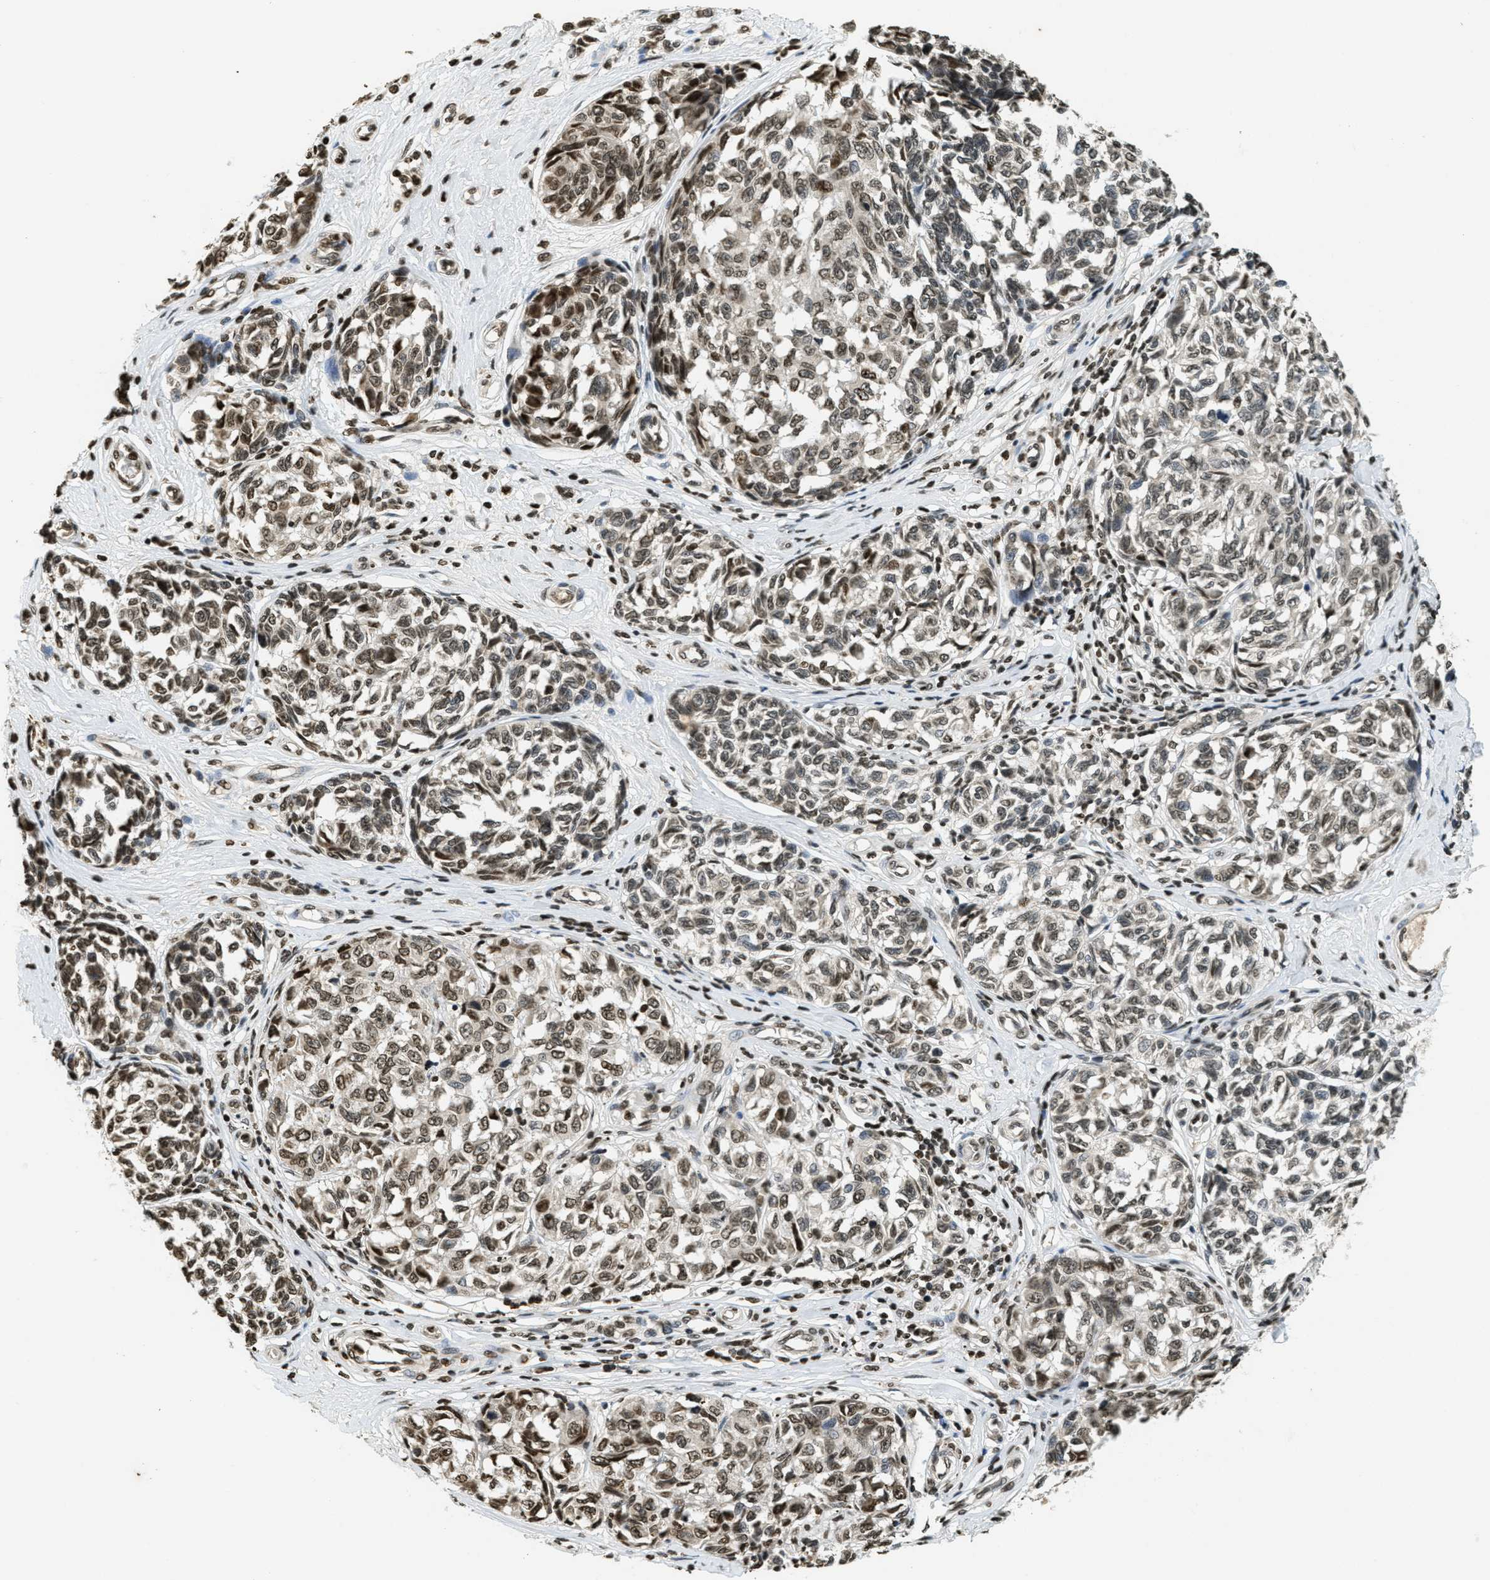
{"staining": {"intensity": "moderate", "quantity": ">75%", "location": "nuclear"}, "tissue": "melanoma", "cell_type": "Tumor cells", "image_type": "cancer", "snomed": [{"axis": "morphology", "description": "Malignant melanoma, NOS"}, {"axis": "topography", "description": "Skin"}], "caption": "High-magnification brightfield microscopy of melanoma stained with DAB (brown) and counterstained with hematoxylin (blue). tumor cells exhibit moderate nuclear staining is present in approximately>75% of cells.", "gene": "LDB2", "patient": {"sex": "female", "age": 64}}